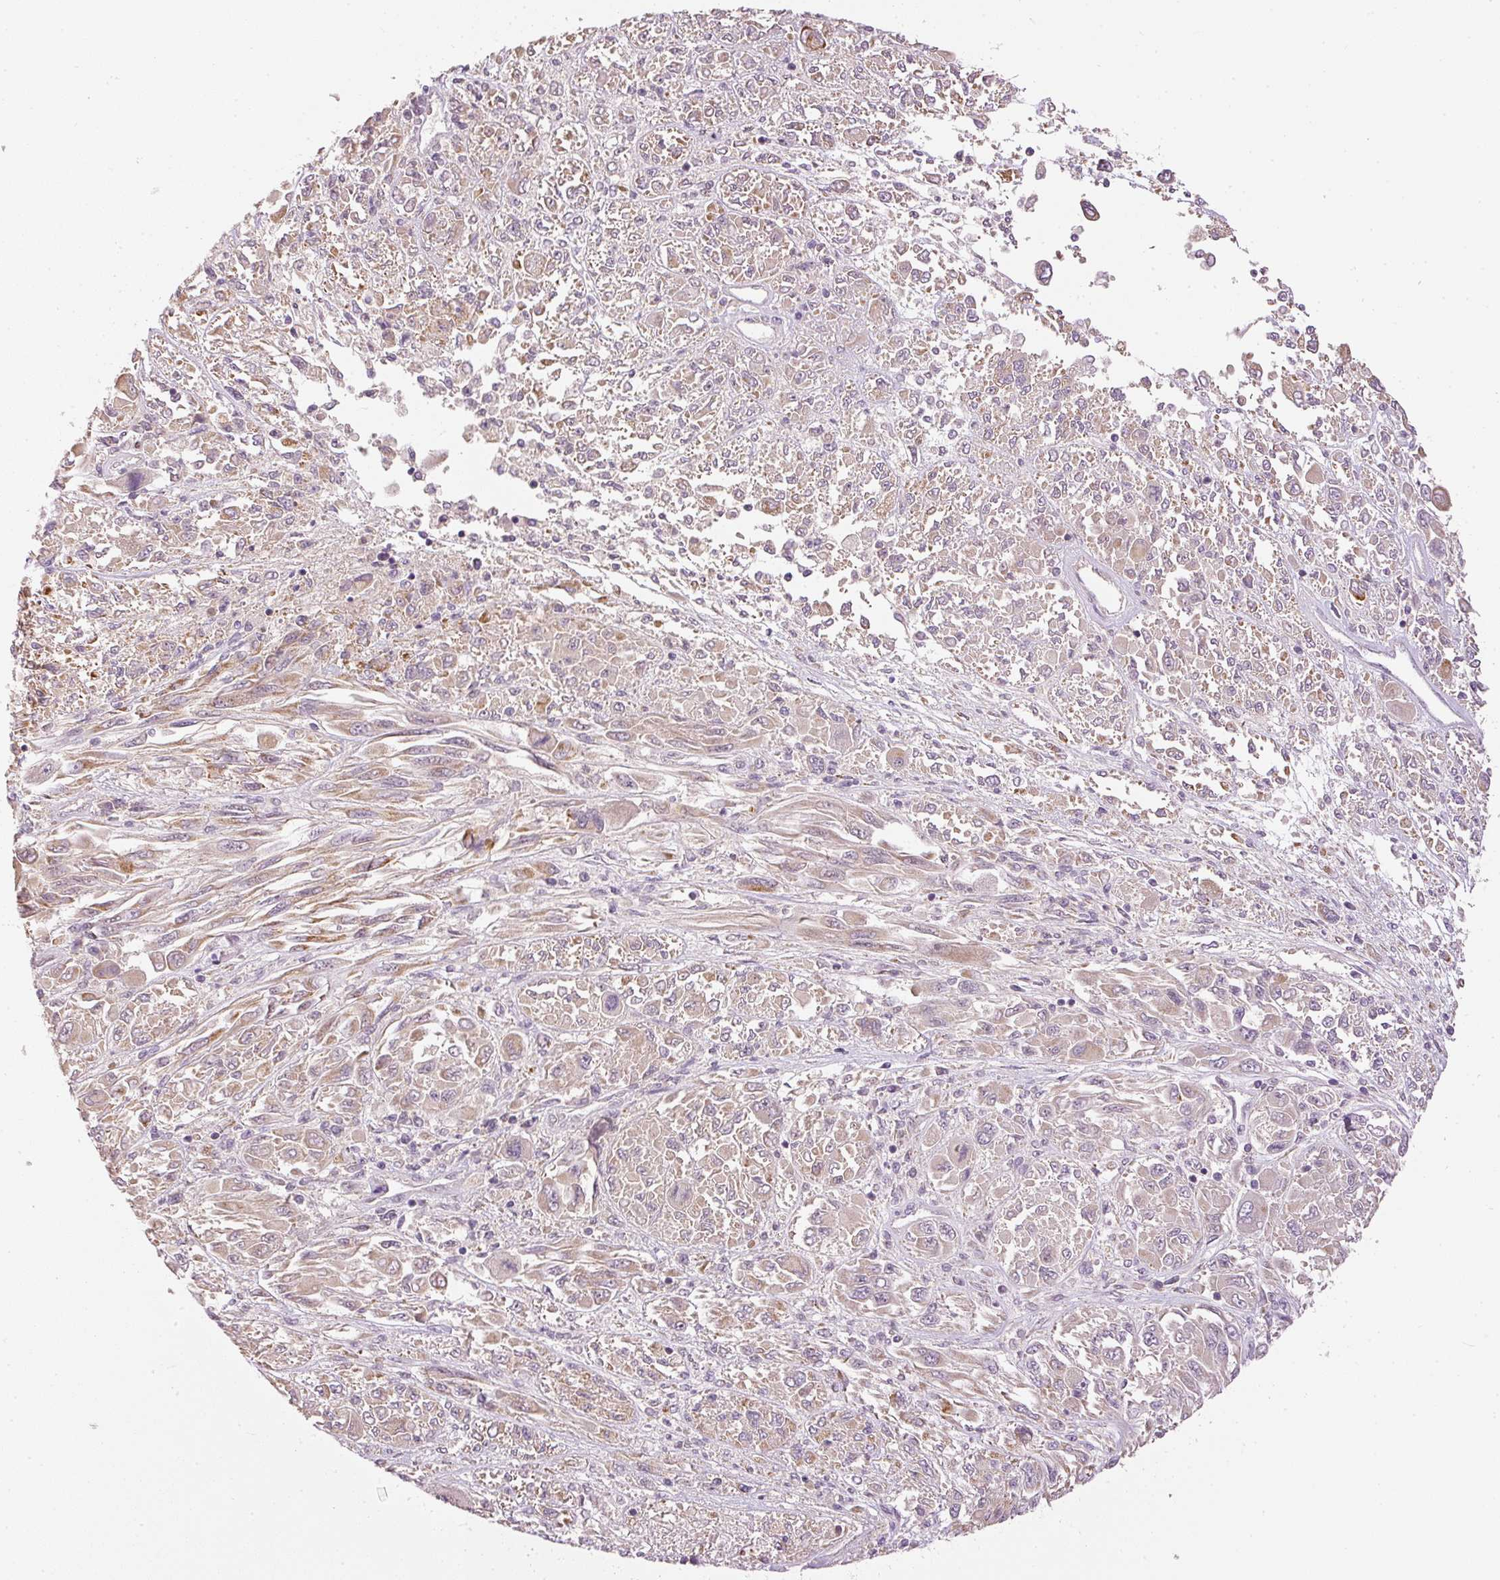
{"staining": {"intensity": "weak", "quantity": "25%-75%", "location": "cytoplasmic/membranous"}, "tissue": "melanoma", "cell_type": "Tumor cells", "image_type": "cancer", "snomed": [{"axis": "morphology", "description": "Malignant melanoma, NOS"}, {"axis": "topography", "description": "Skin"}], "caption": "Immunohistochemical staining of malignant melanoma displays weak cytoplasmic/membranous protein expression in approximately 25%-75% of tumor cells.", "gene": "MTHFD1L", "patient": {"sex": "female", "age": 91}}